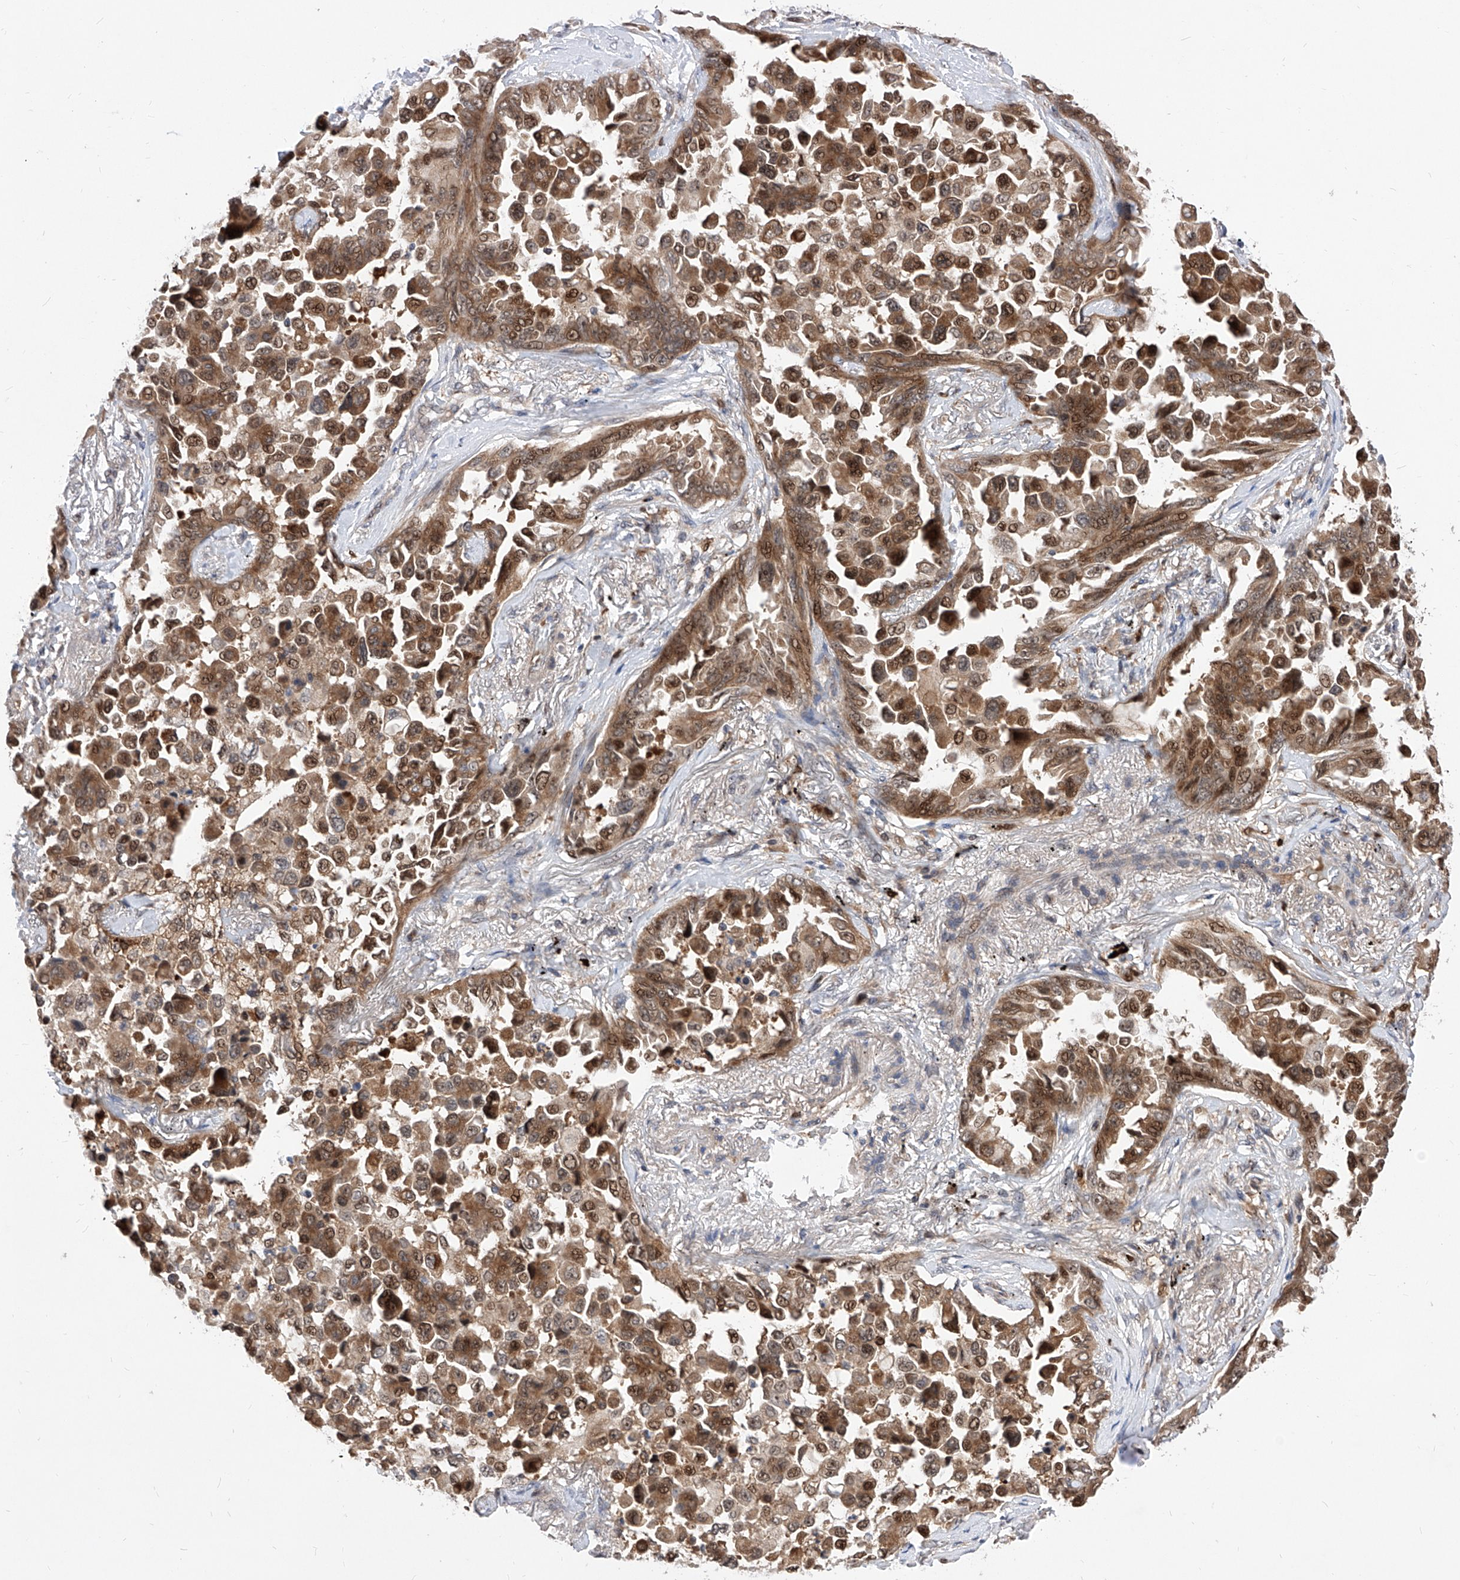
{"staining": {"intensity": "moderate", "quantity": ">75%", "location": "cytoplasmic/membranous,nuclear"}, "tissue": "lung cancer", "cell_type": "Tumor cells", "image_type": "cancer", "snomed": [{"axis": "morphology", "description": "Adenocarcinoma, NOS"}, {"axis": "topography", "description": "Lung"}], "caption": "Adenocarcinoma (lung) stained for a protein exhibits moderate cytoplasmic/membranous and nuclear positivity in tumor cells. The staining was performed using DAB, with brown indicating positive protein expression. Nuclei are stained blue with hematoxylin.", "gene": "LGR4", "patient": {"sex": "female", "age": 67}}